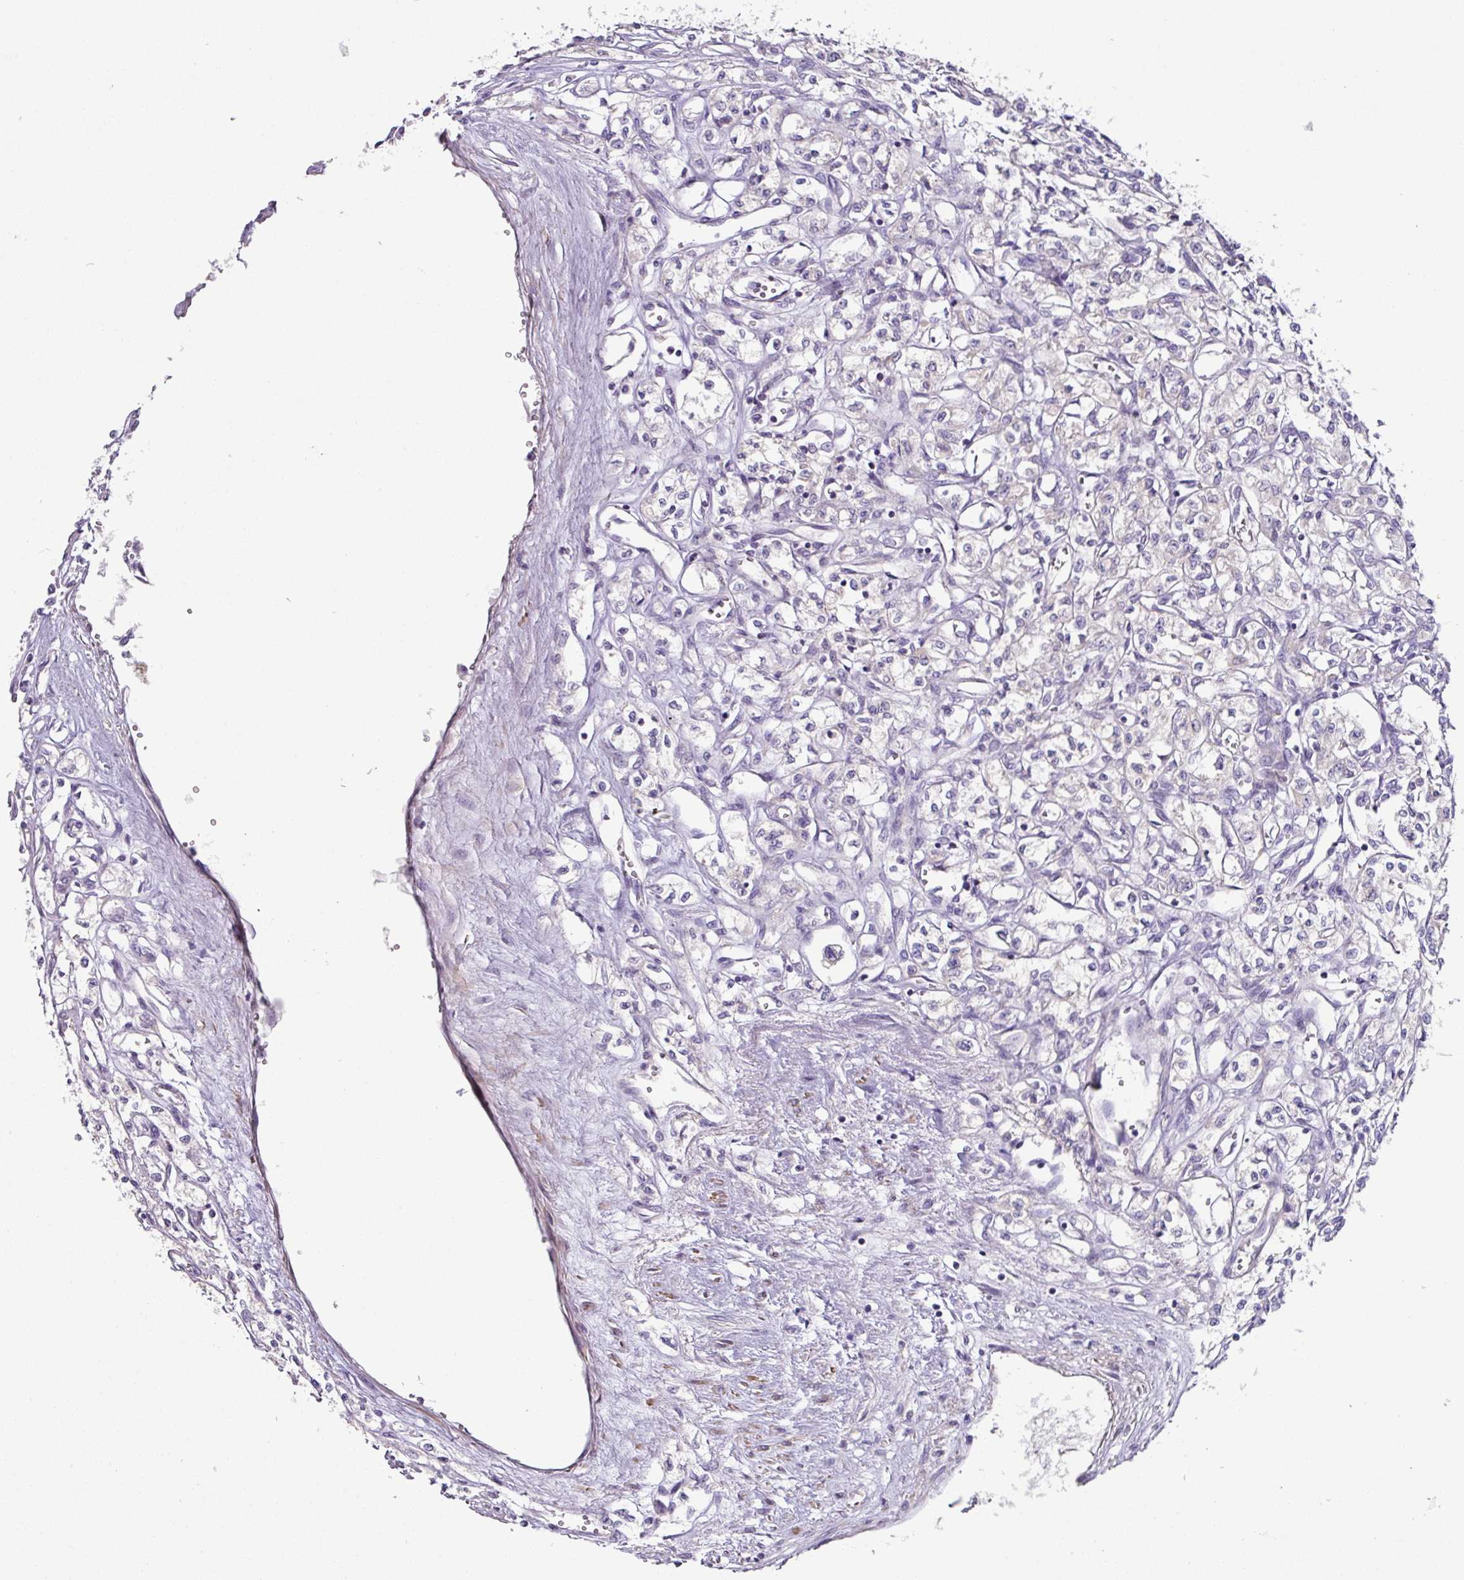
{"staining": {"intensity": "negative", "quantity": "none", "location": "none"}, "tissue": "renal cancer", "cell_type": "Tumor cells", "image_type": "cancer", "snomed": [{"axis": "morphology", "description": "Adenocarcinoma, NOS"}, {"axis": "topography", "description": "Kidney"}], "caption": "Tumor cells are negative for brown protein staining in renal cancer.", "gene": "MRRF", "patient": {"sex": "male", "age": 56}}